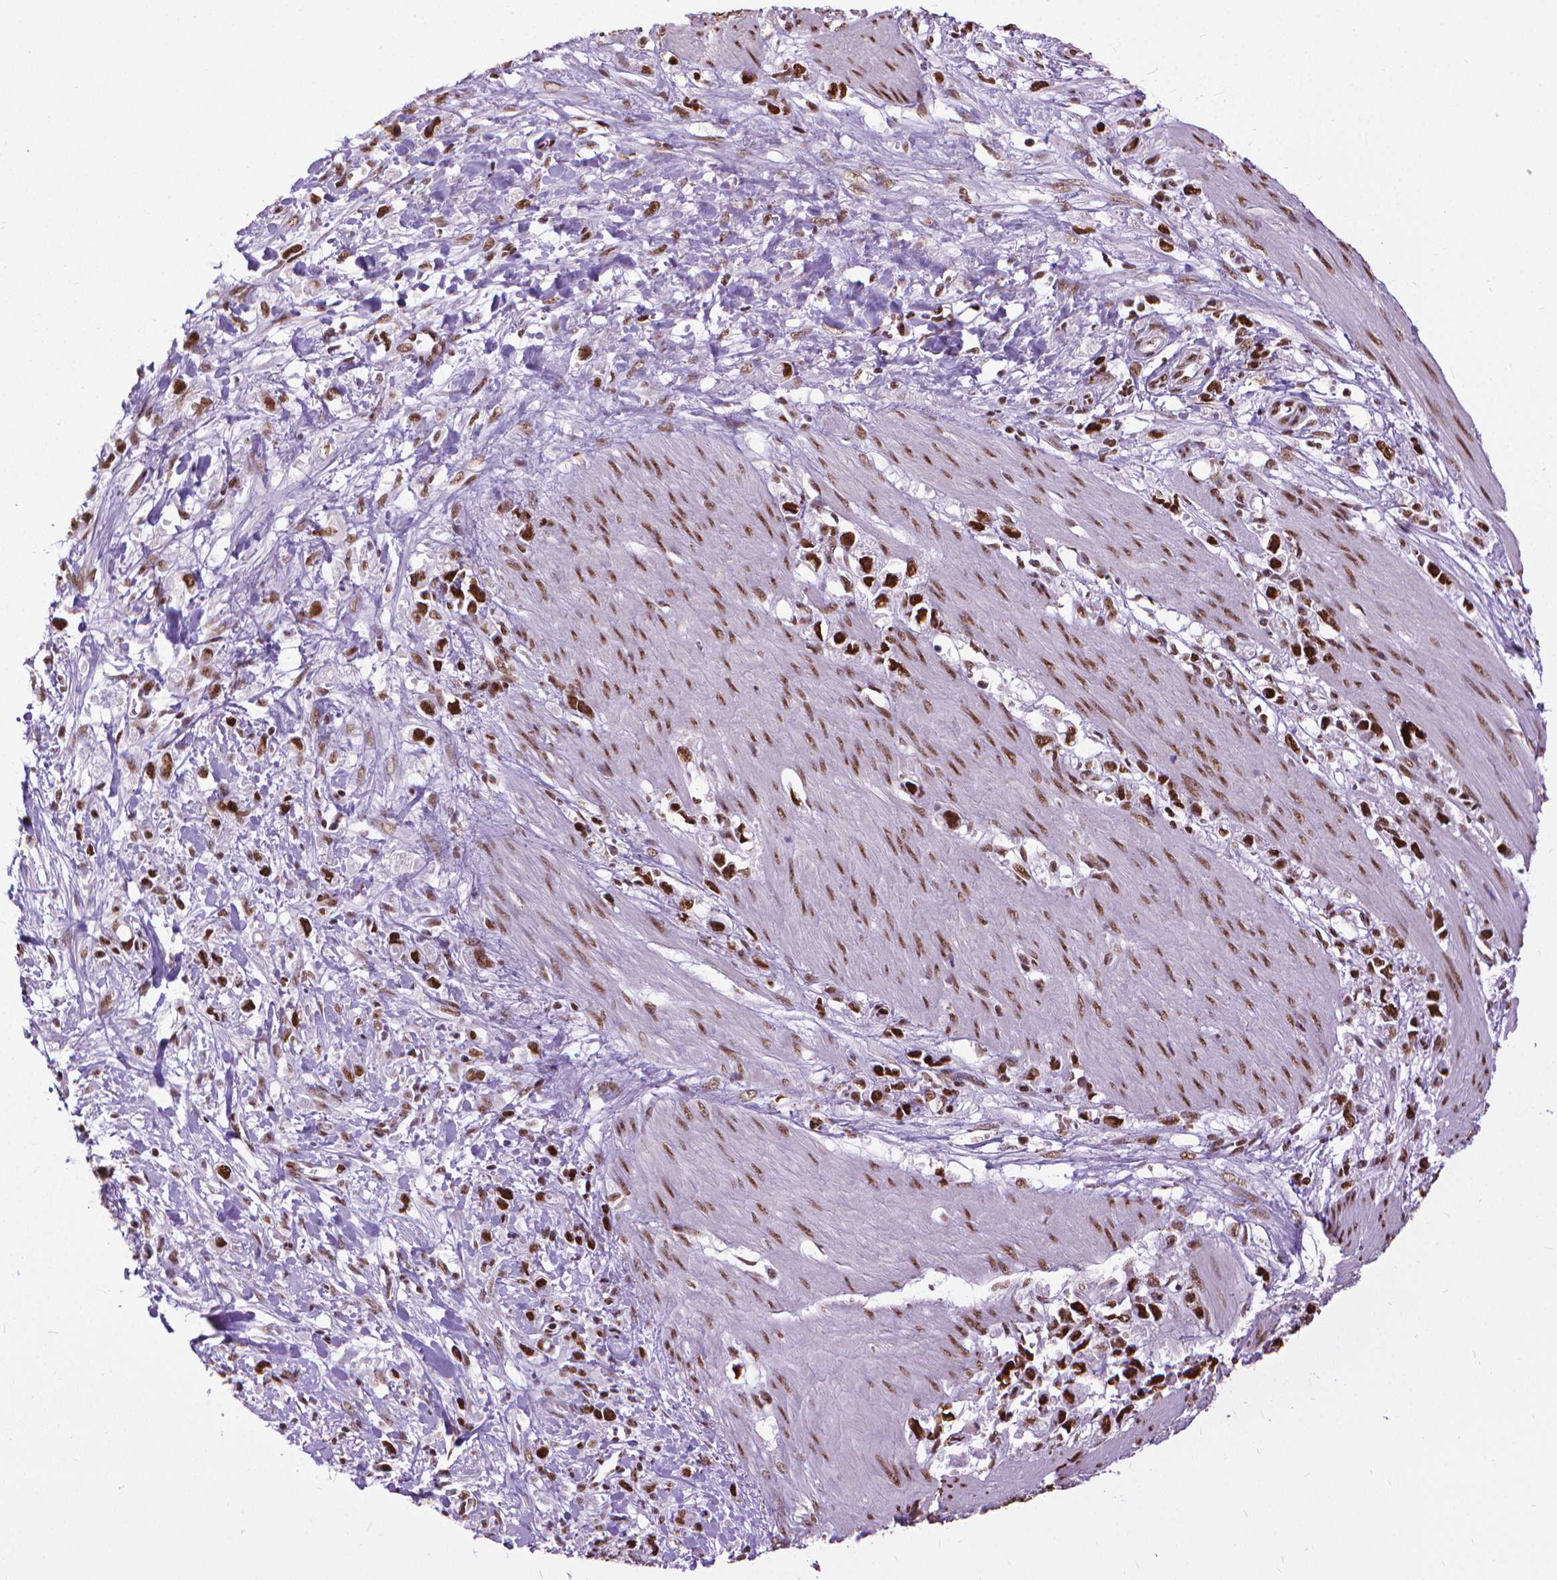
{"staining": {"intensity": "strong", "quantity": ">75%", "location": "nuclear"}, "tissue": "stomach cancer", "cell_type": "Tumor cells", "image_type": "cancer", "snomed": [{"axis": "morphology", "description": "Adenocarcinoma, NOS"}, {"axis": "topography", "description": "Stomach"}], "caption": "Tumor cells show high levels of strong nuclear staining in approximately >75% of cells in human stomach adenocarcinoma. The protein is shown in brown color, while the nuclei are stained blue.", "gene": "AKAP8", "patient": {"sex": "female", "age": 59}}